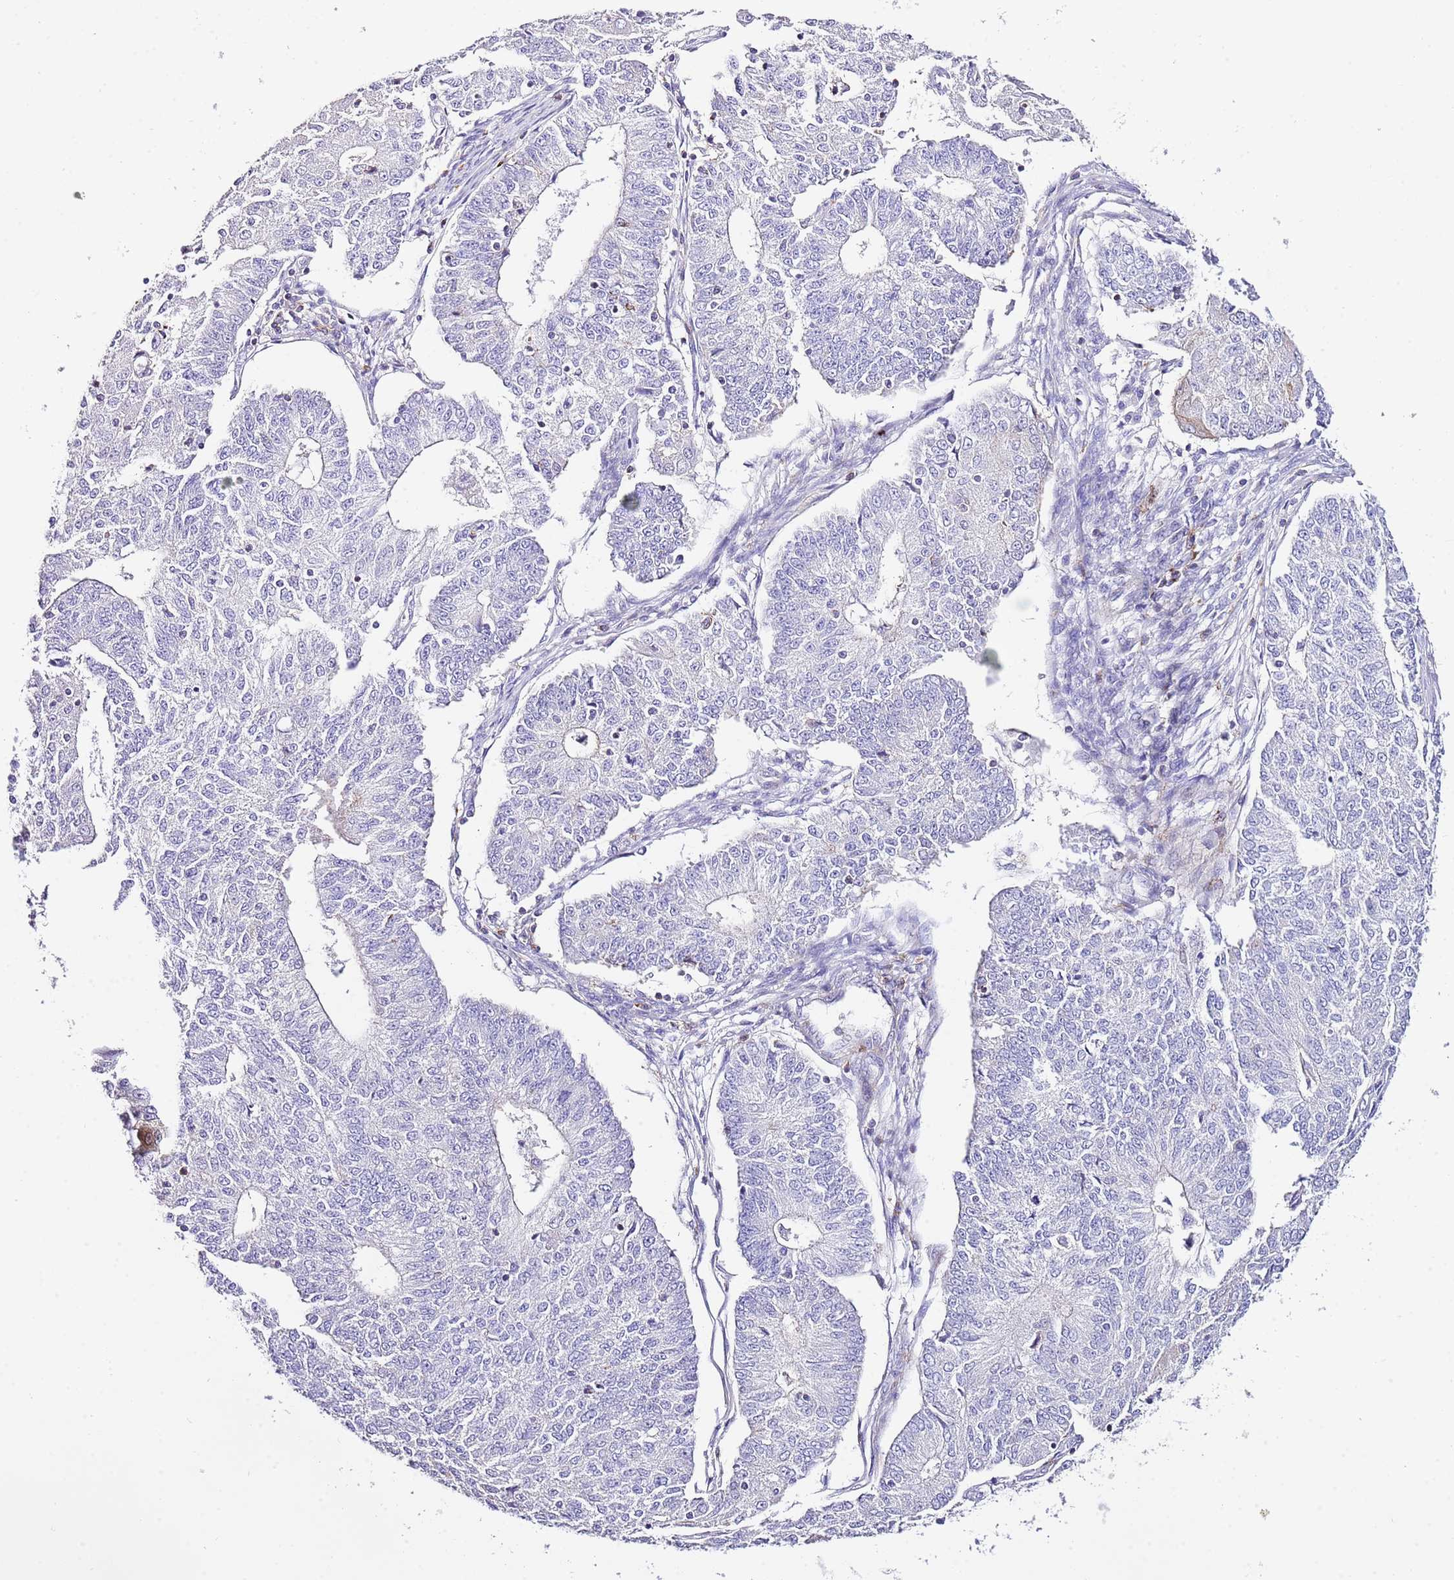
{"staining": {"intensity": "negative", "quantity": "none", "location": "none"}, "tissue": "endometrial cancer", "cell_type": "Tumor cells", "image_type": "cancer", "snomed": [{"axis": "morphology", "description": "Adenocarcinoma, NOS"}, {"axis": "topography", "description": "Endometrium"}], "caption": "Tumor cells show no significant protein positivity in endometrial adenocarcinoma.", "gene": "ALDH3A1", "patient": {"sex": "female", "age": 56}}